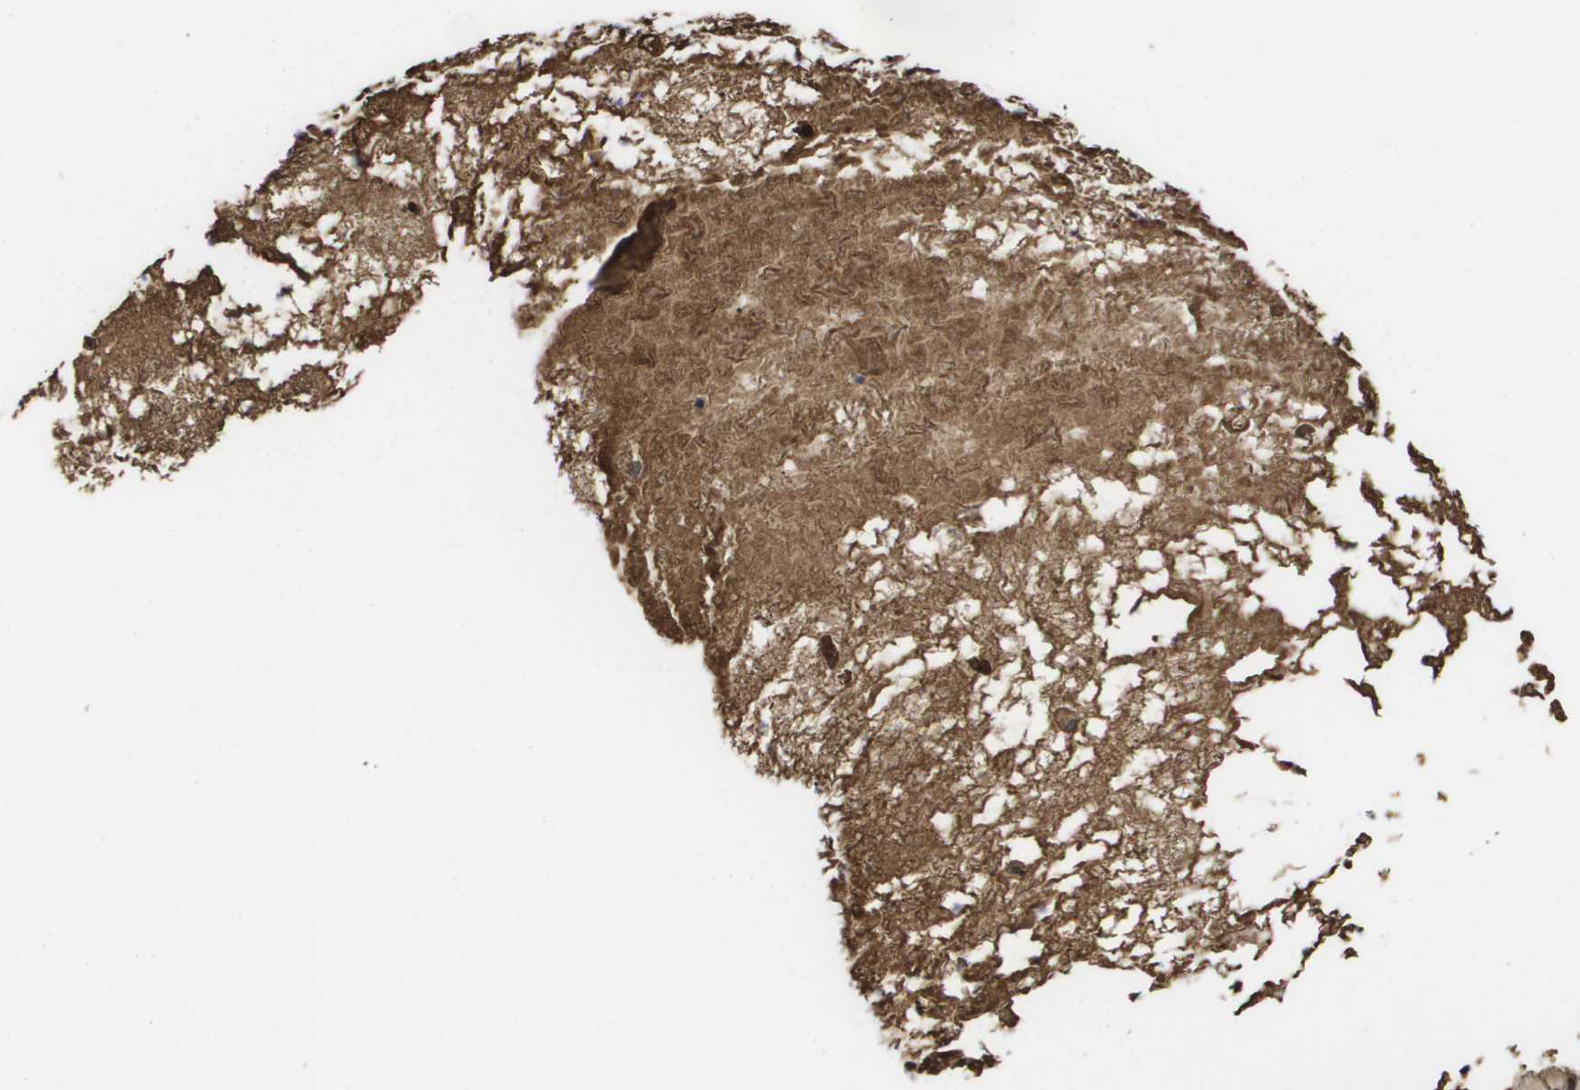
{"staining": {"intensity": "moderate", "quantity": ">75%", "location": "cytoplasmic/membranous"}, "tissue": "ovarian cancer", "cell_type": "Tumor cells", "image_type": "cancer", "snomed": [{"axis": "morphology", "description": "Cystadenocarcinoma, mucinous, NOS"}, {"axis": "topography", "description": "Ovary"}], "caption": "IHC micrograph of human ovarian cancer (mucinous cystadenocarcinoma) stained for a protein (brown), which exhibits medium levels of moderate cytoplasmic/membranous positivity in approximately >75% of tumor cells.", "gene": "SERPINC1", "patient": {"sex": "female", "age": 80}}